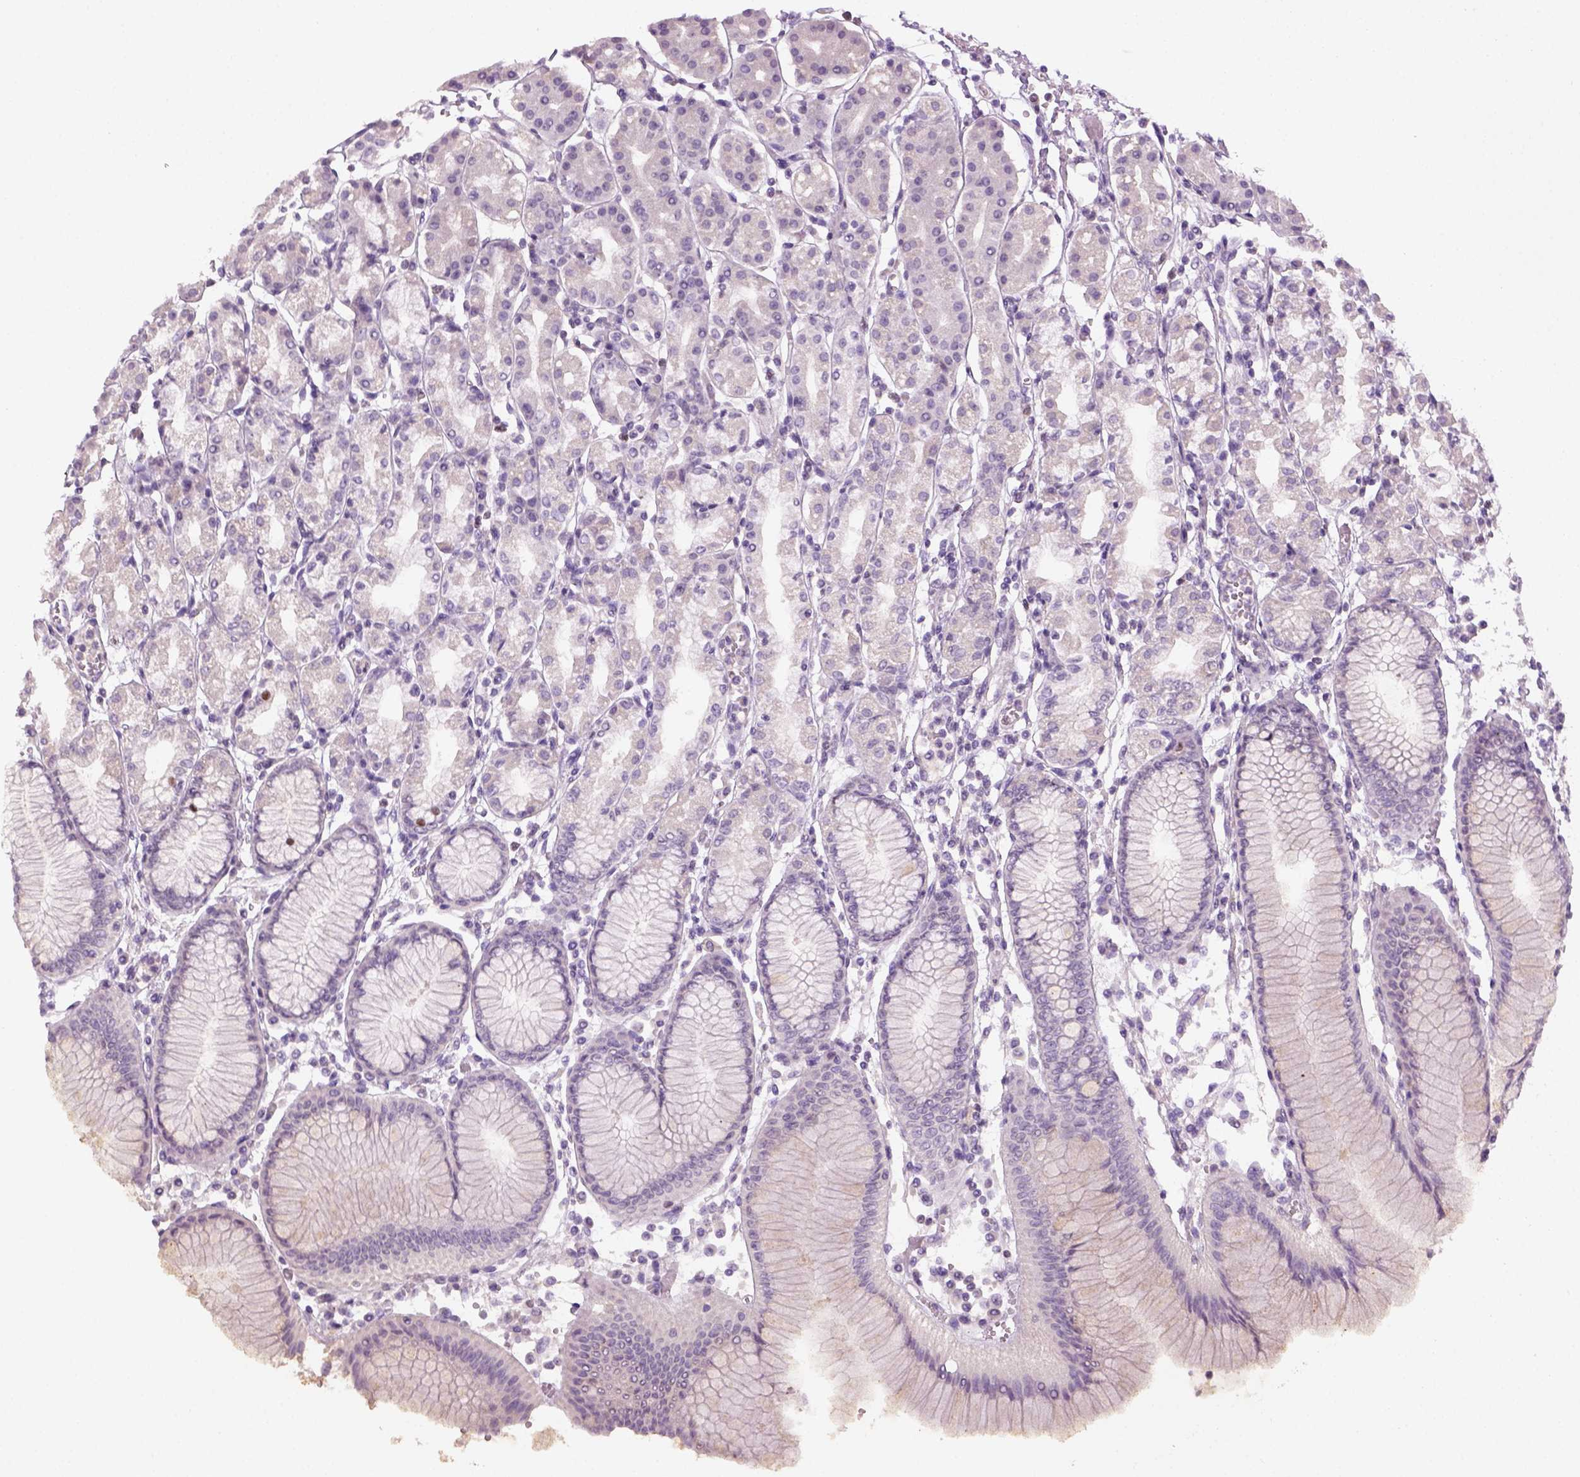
{"staining": {"intensity": "negative", "quantity": "none", "location": "none"}, "tissue": "stomach", "cell_type": "Glandular cells", "image_type": "normal", "snomed": [{"axis": "morphology", "description": "Normal tissue, NOS"}, {"axis": "topography", "description": "Skeletal muscle"}, {"axis": "topography", "description": "Stomach"}], "caption": "An IHC image of benign stomach is shown. There is no staining in glandular cells of stomach.", "gene": "GFI1B", "patient": {"sex": "female", "age": 57}}